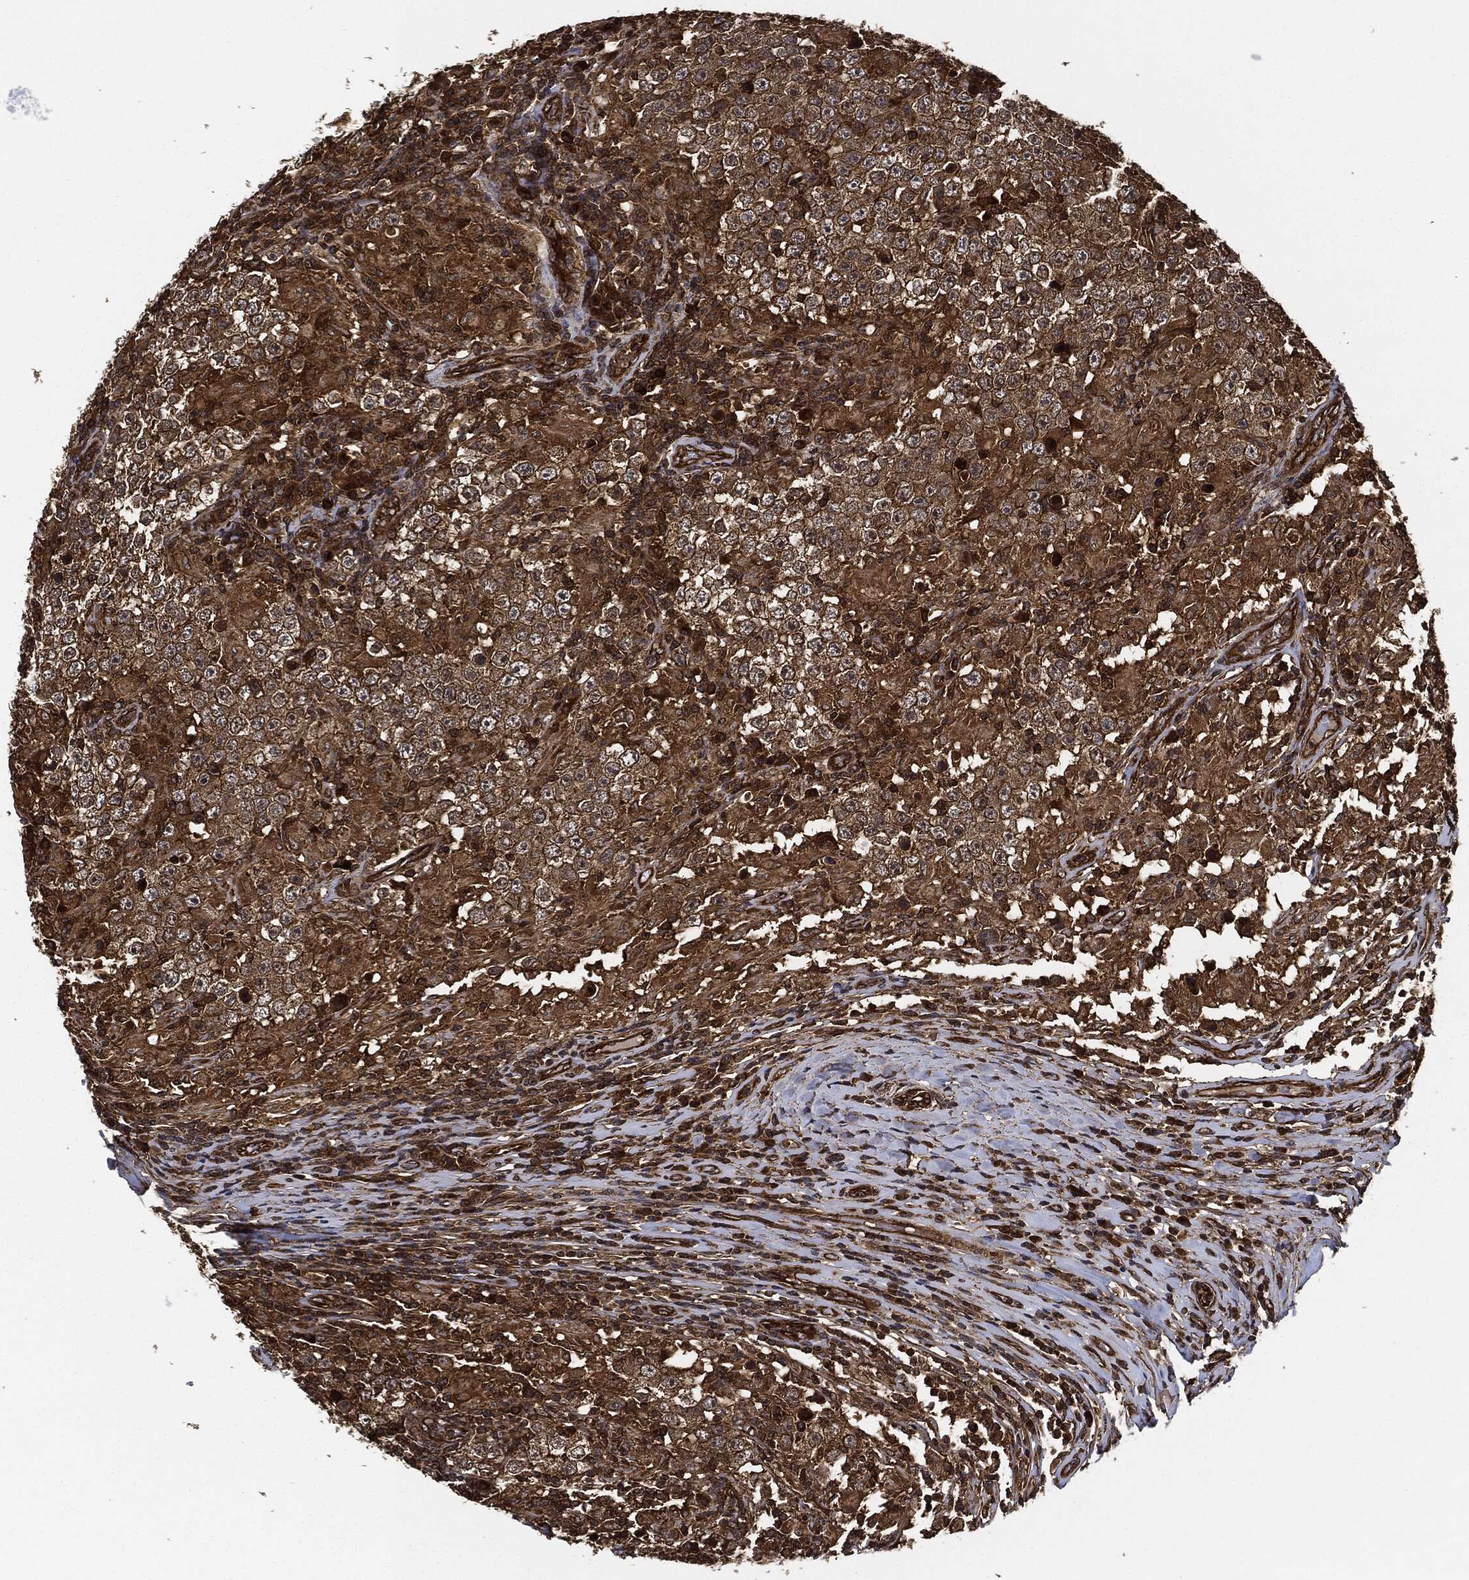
{"staining": {"intensity": "strong", "quantity": ">75%", "location": "cytoplasmic/membranous"}, "tissue": "testis cancer", "cell_type": "Tumor cells", "image_type": "cancer", "snomed": [{"axis": "morphology", "description": "Seminoma, NOS"}, {"axis": "morphology", "description": "Carcinoma, Embryonal, NOS"}, {"axis": "topography", "description": "Testis"}], "caption": "Human testis cancer stained for a protein (brown) displays strong cytoplasmic/membranous positive expression in approximately >75% of tumor cells.", "gene": "CEP290", "patient": {"sex": "male", "age": 41}}